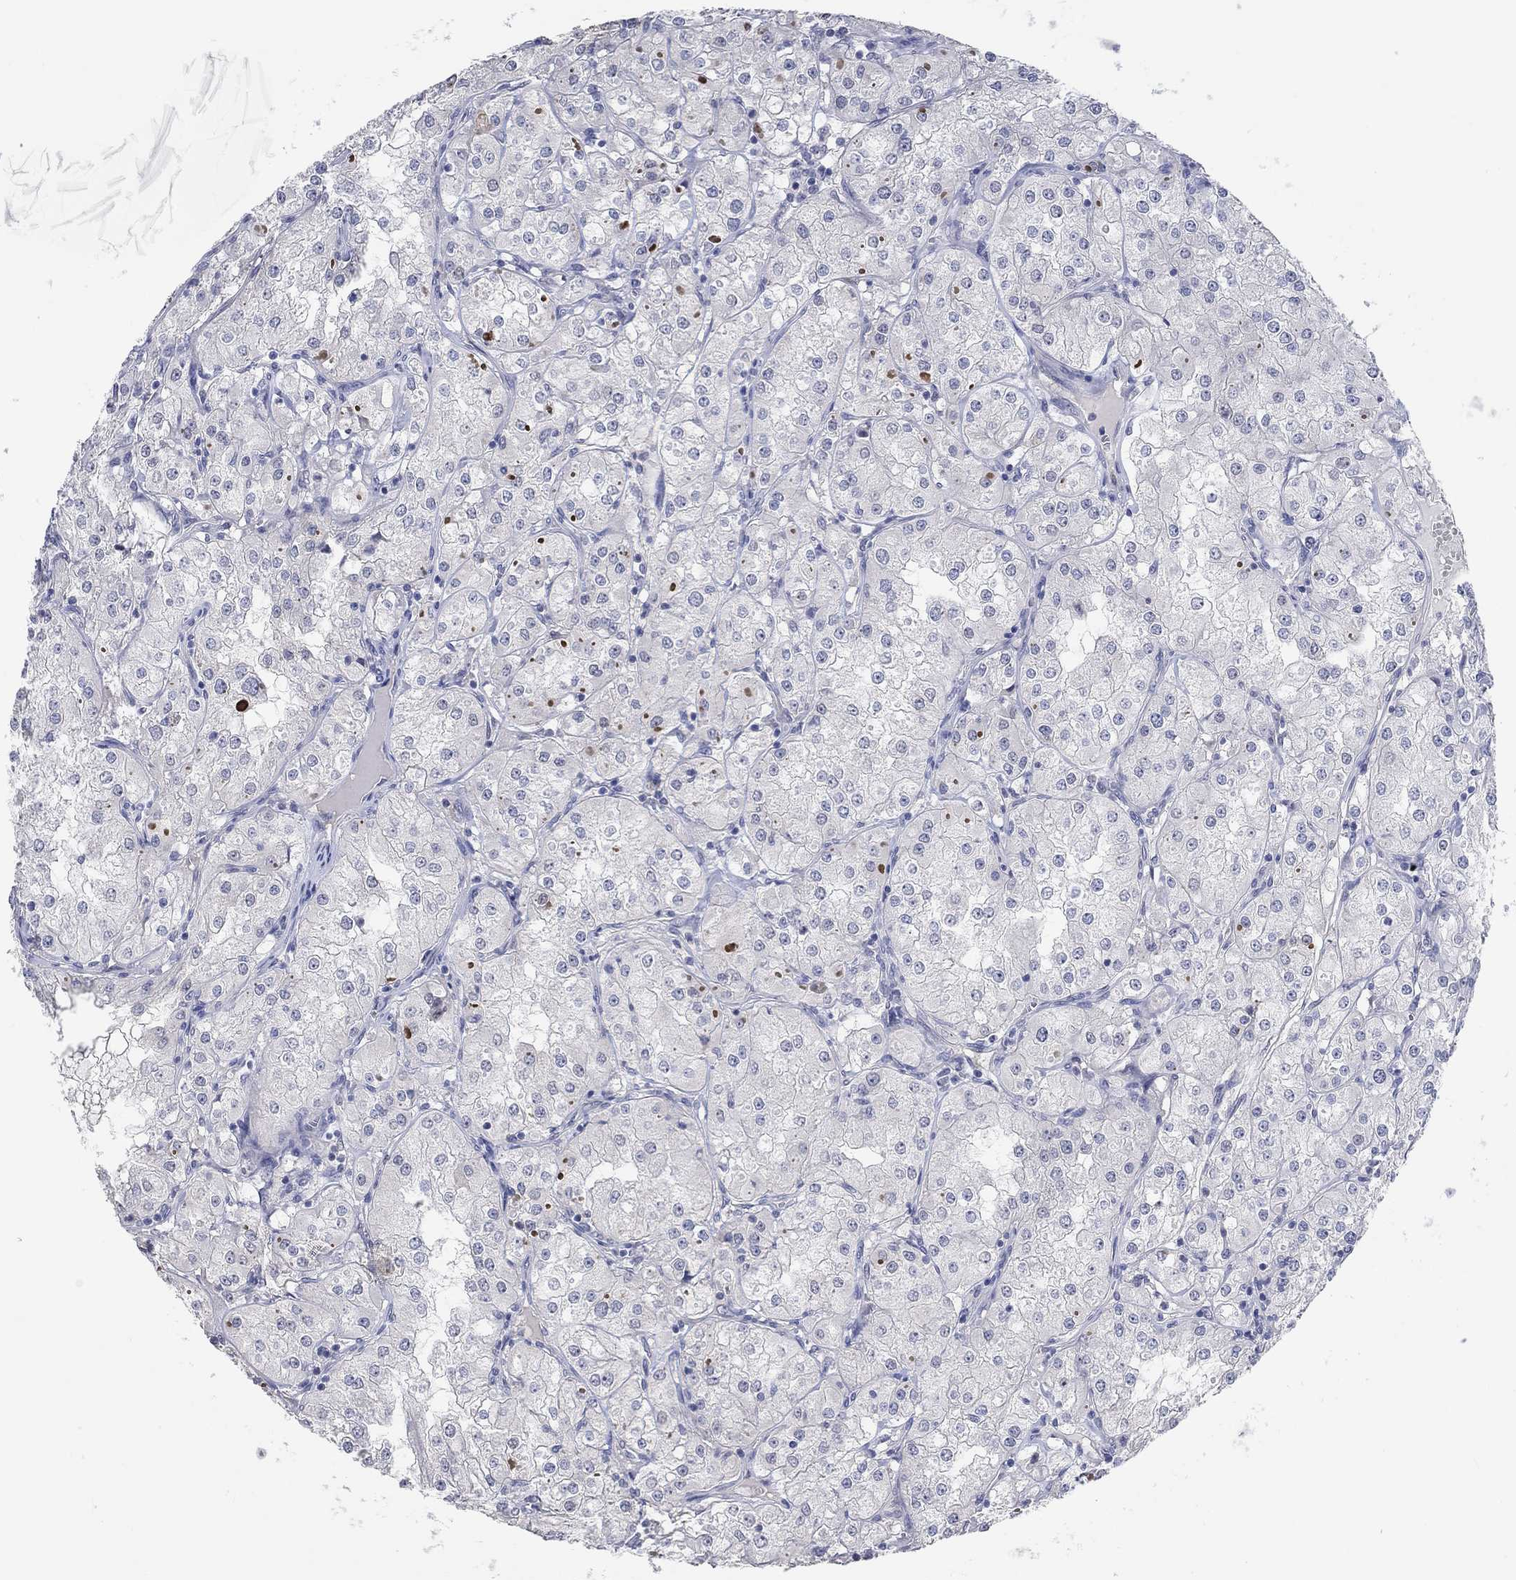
{"staining": {"intensity": "negative", "quantity": "none", "location": "none"}, "tissue": "renal cancer", "cell_type": "Tumor cells", "image_type": "cancer", "snomed": [{"axis": "morphology", "description": "Adenocarcinoma, NOS"}, {"axis": "topography", "description": "Kidney"}], "caption": "Immunohistochemistry of renal adenocarcinoma shows no expression in tumor cells.", "gene": "PNMA5", "patient": {"sex": "male", "age": 77}}